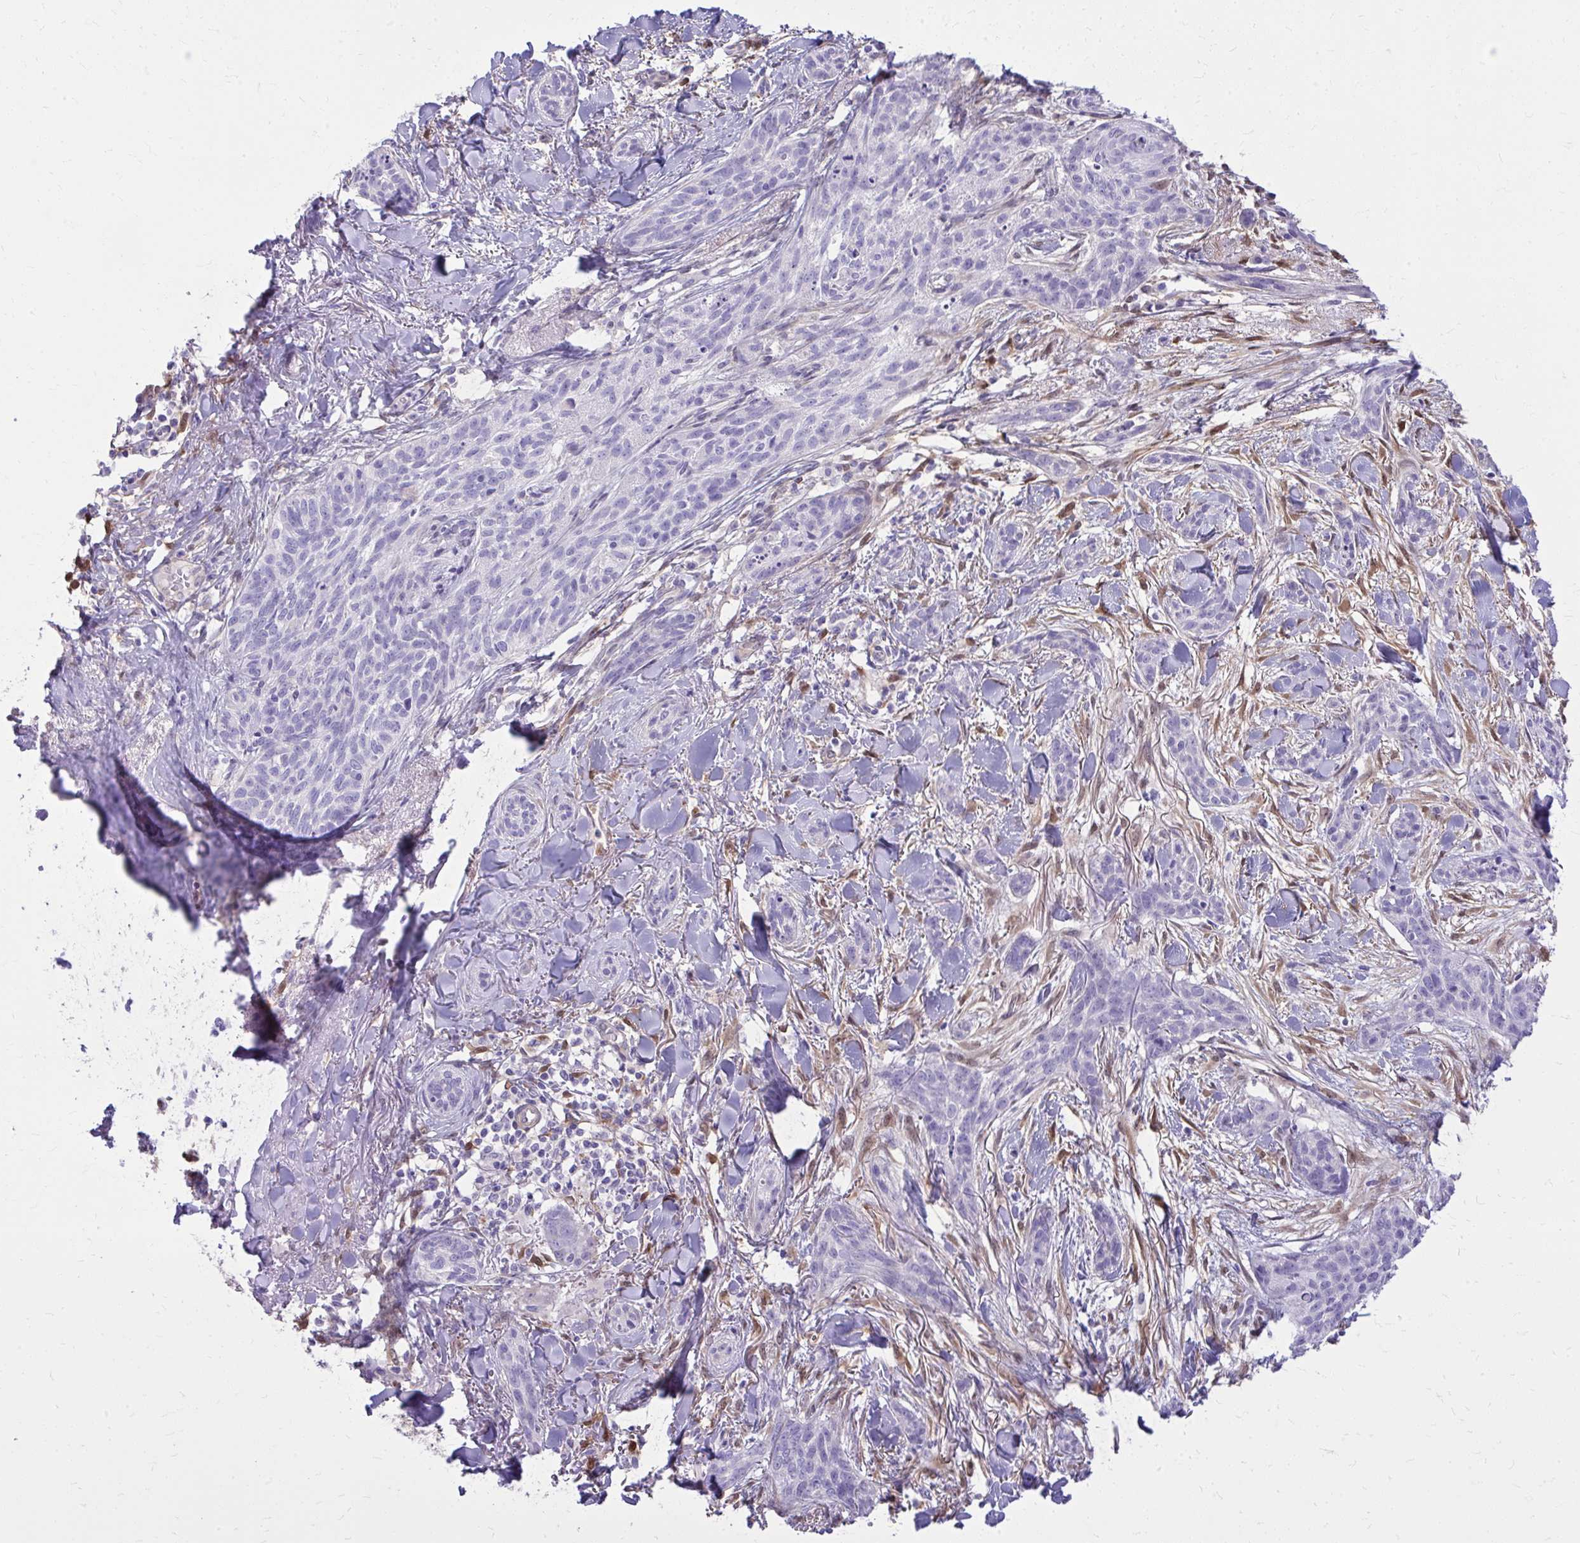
{"staining": {"intensity": "negative", "quantity": "none", "location": "none"}, "tissue": "skin cancer", "cell_type": "Tumor cells", "image_type": "cancer", "snomed": [{"axis": "morphology", "description": "Basal cell carcinoma"}, {"axis": "topography", "description": "Skin"}], "caption": "Tumor cells are negative for protein expression in human skin cancer.", "gene": "NNMT", "patient": {"sex": "male", "age": 52}}